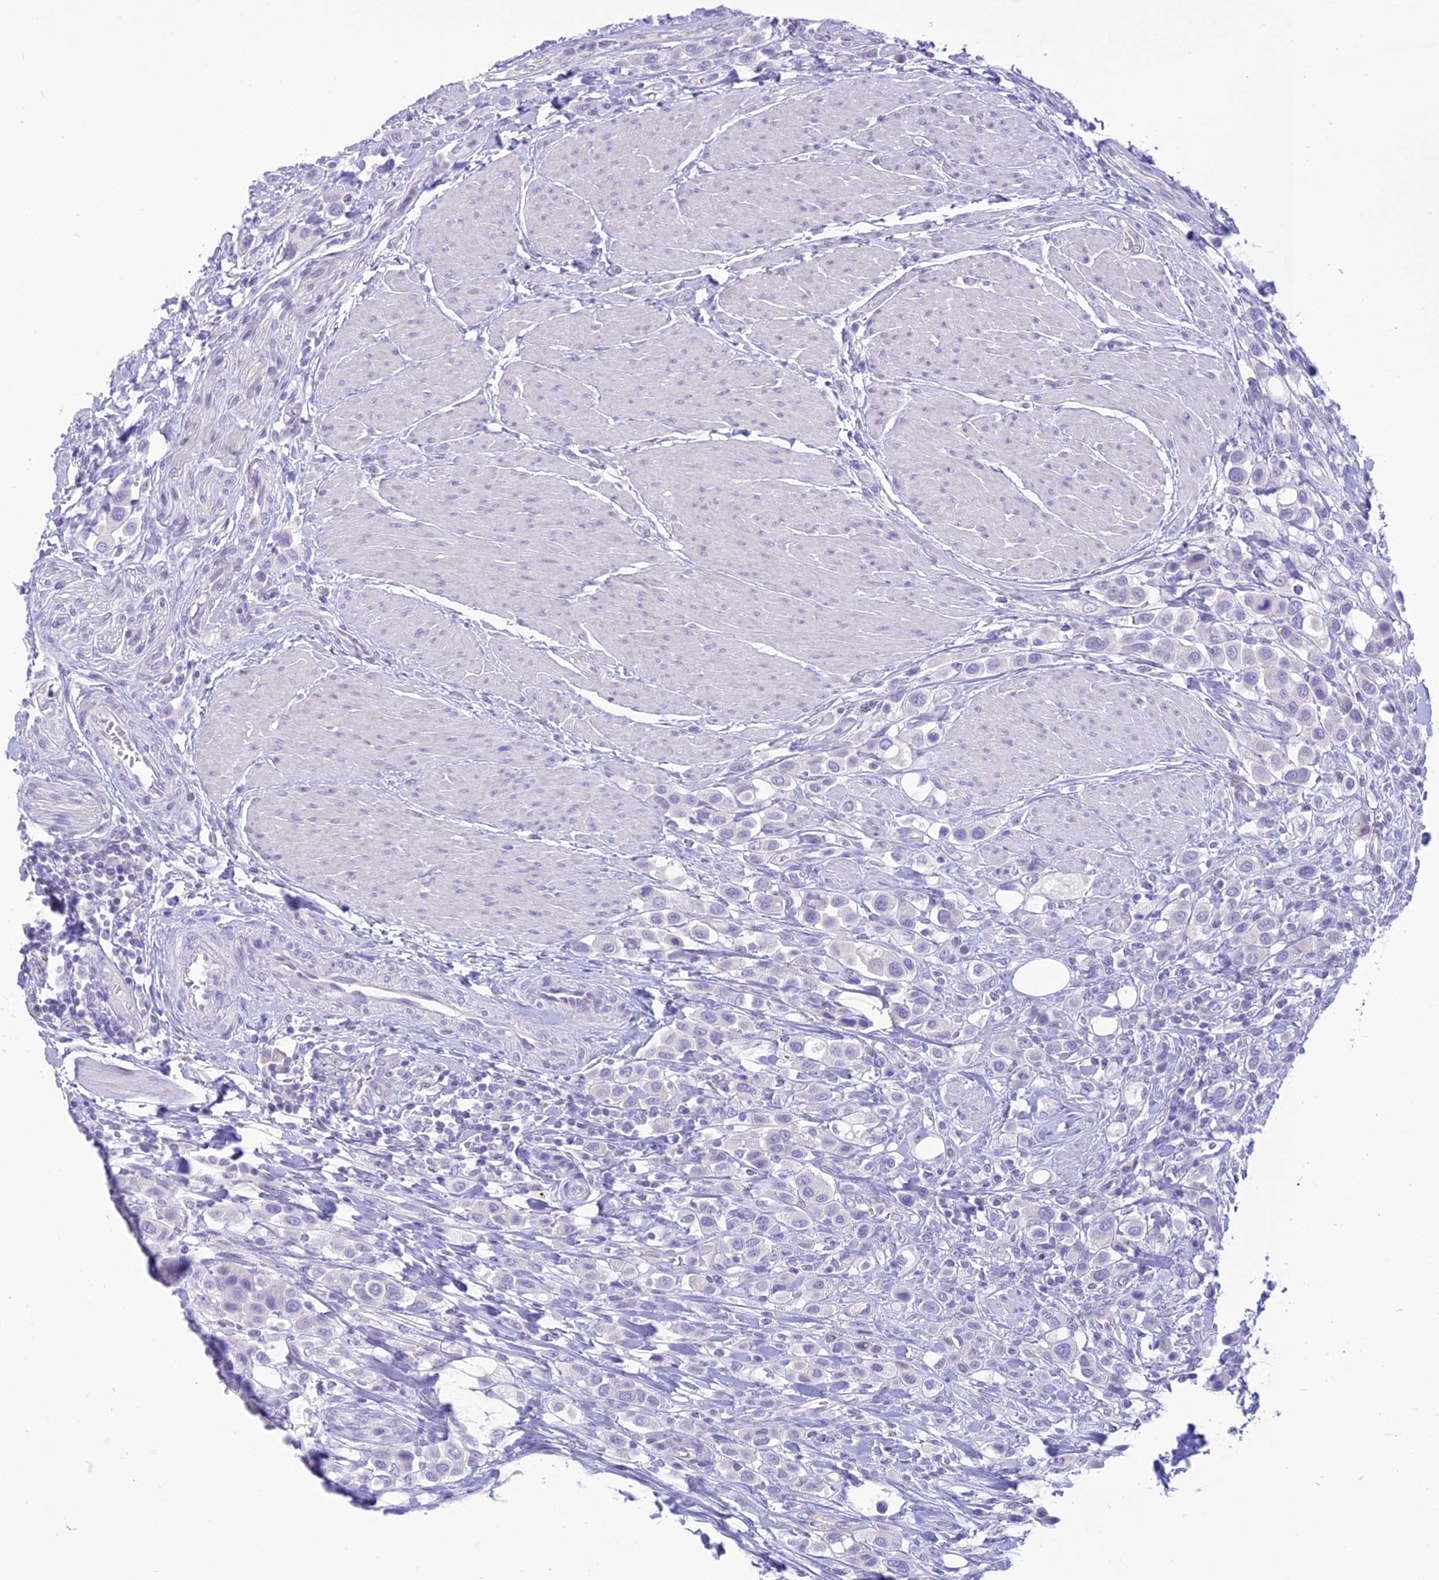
{"staining": {"intensity": "negative", "quantity": "none", "location": "none"}, "tissue": "urothelial cancer", "cell_type": "Tumor cells", "image_type": "cancer", "snomed": [{"axis": "morphology", "description": "Urothelial carcinoma, High grade"}, {"axis": "topography", "description": "Urinary bladder"}], "caption": "Micrograph shows no significant protein staining in tumor cells of high-grade urothelial carcinoma. (IHC, brightfield microscopy, high magnification).", "gene": "DHDH", "patient": {"sex": "male", "age": 50}}